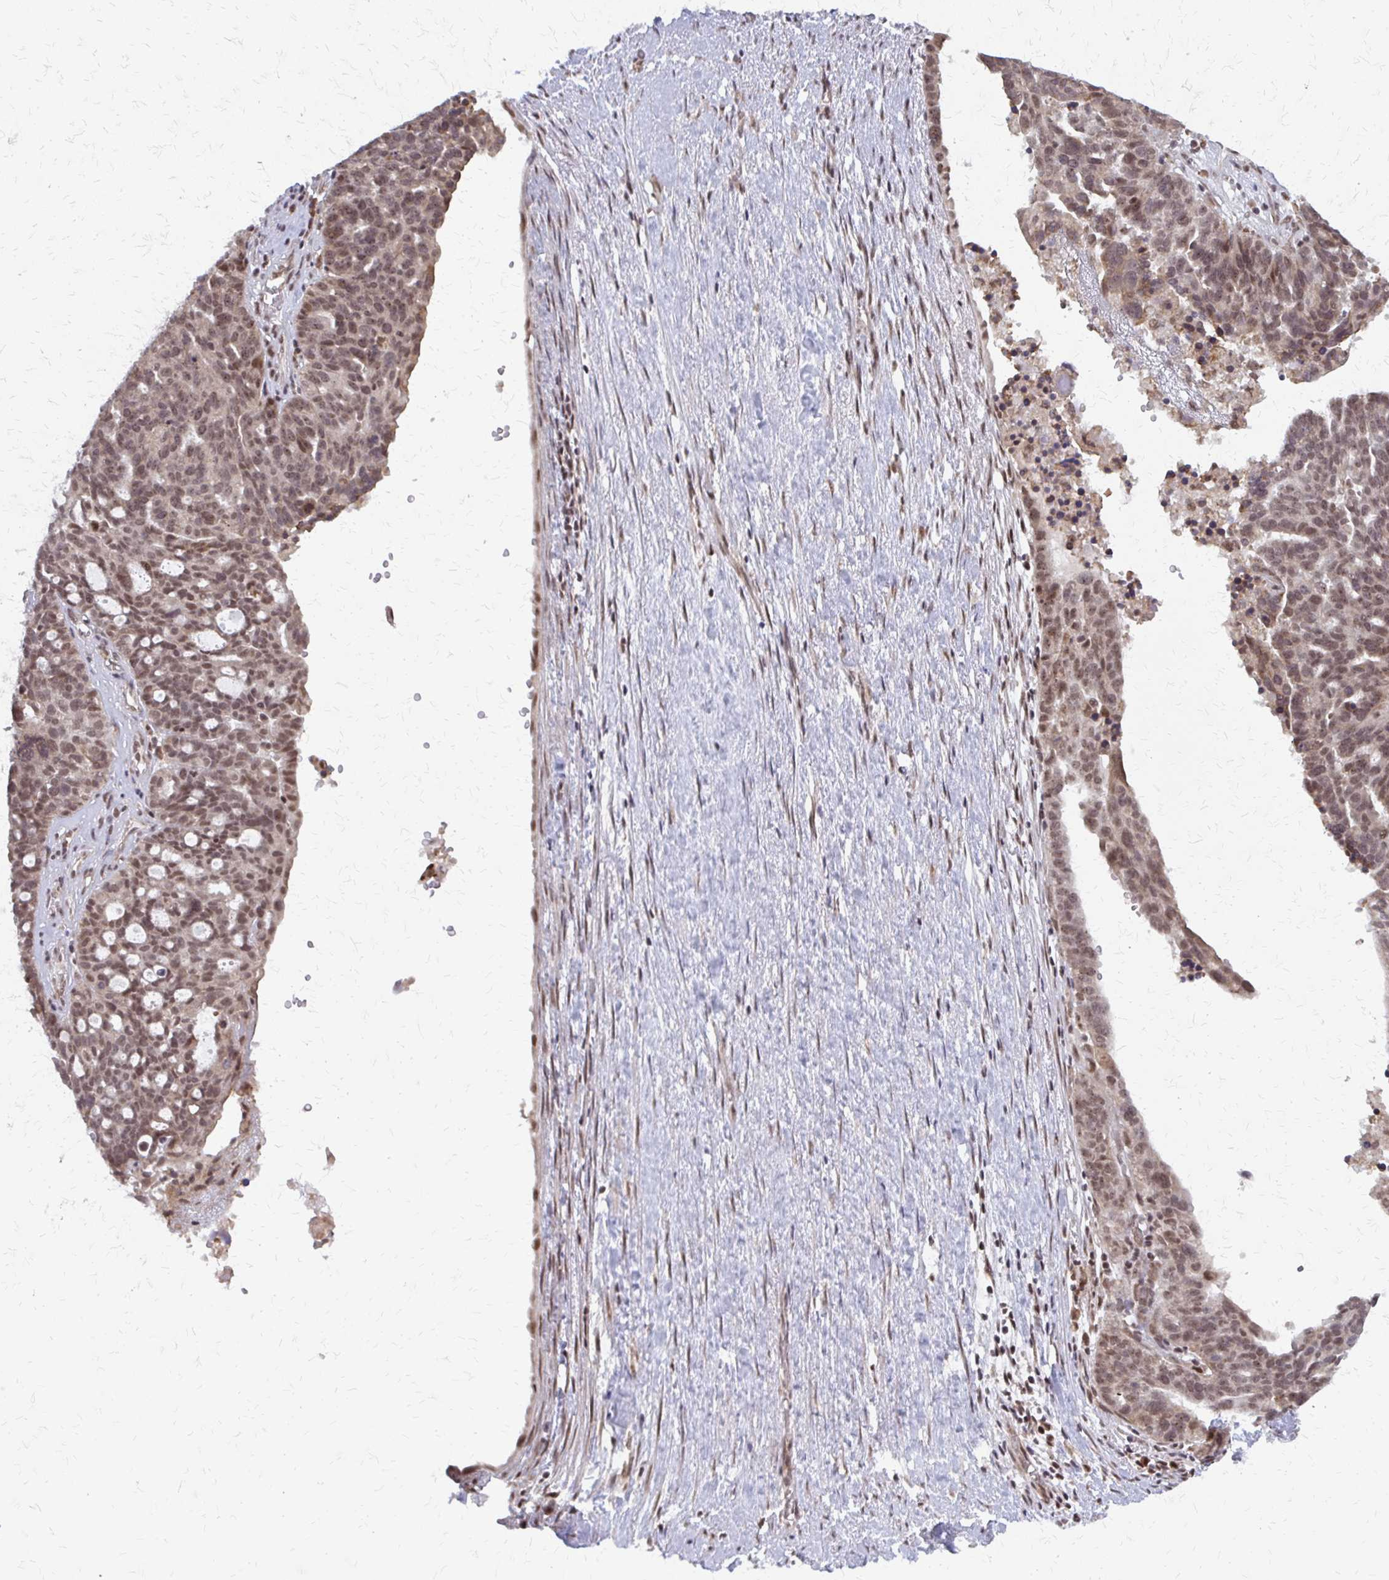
{"staining": {"intensity": "moderate", "quantity": "25%-75%", "location": "nuclear"}, "tissue": "ovarian cancer", "cell_type": "Tumor cells", "image_type": "cancer", "snomed": [{"axis": "morphology", "description": "Cystadenocarcinoma, serous, NOS"}, {"axis": "topography", "description": "Ovary"}], "caption": "The image reveals a brown stain indicating the presence of a protein in the nuclear of tumor cells in ovarian cancer.", "gene": "HDAC3", "patient": {"sex": "female", "age": 59}}